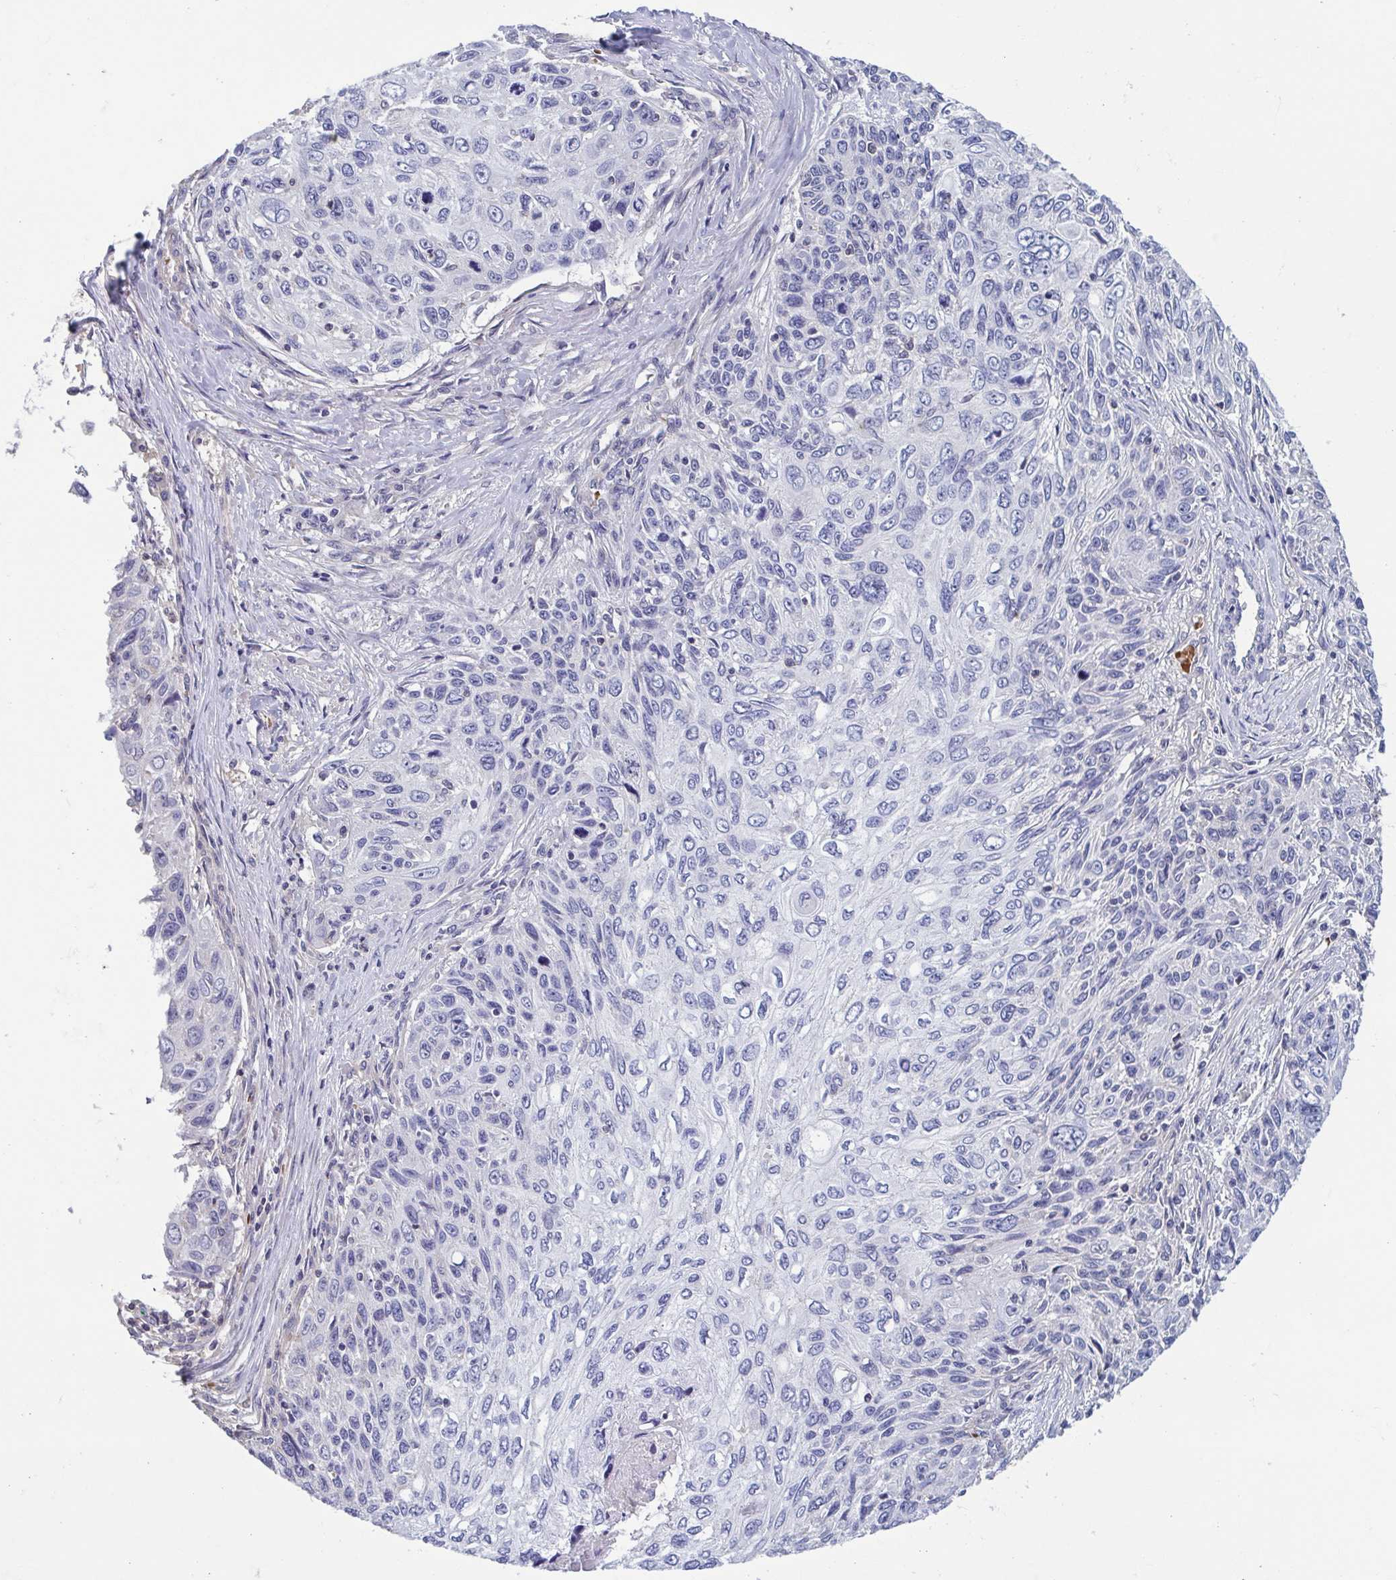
{"staining": {"intensity": "negative", "quantity": "none", "location": "none"}, "tissue": "skin cancer", "cell_type": "Tumor cells", "image_type": "cancer", "snomed": [{"axis": "morphology", "description": "Squamous cell carcinoma, NOS"}, {"axis": "topography", "description": "Skin"}], "caption": "Immunohistochemistry image of squamous cell carcinoma (skin) stained for a protein (brown), which exhibits no expression in tumor cells.", "gene": "LRRC38", "patient": {"sex": "male", "age": 92}}